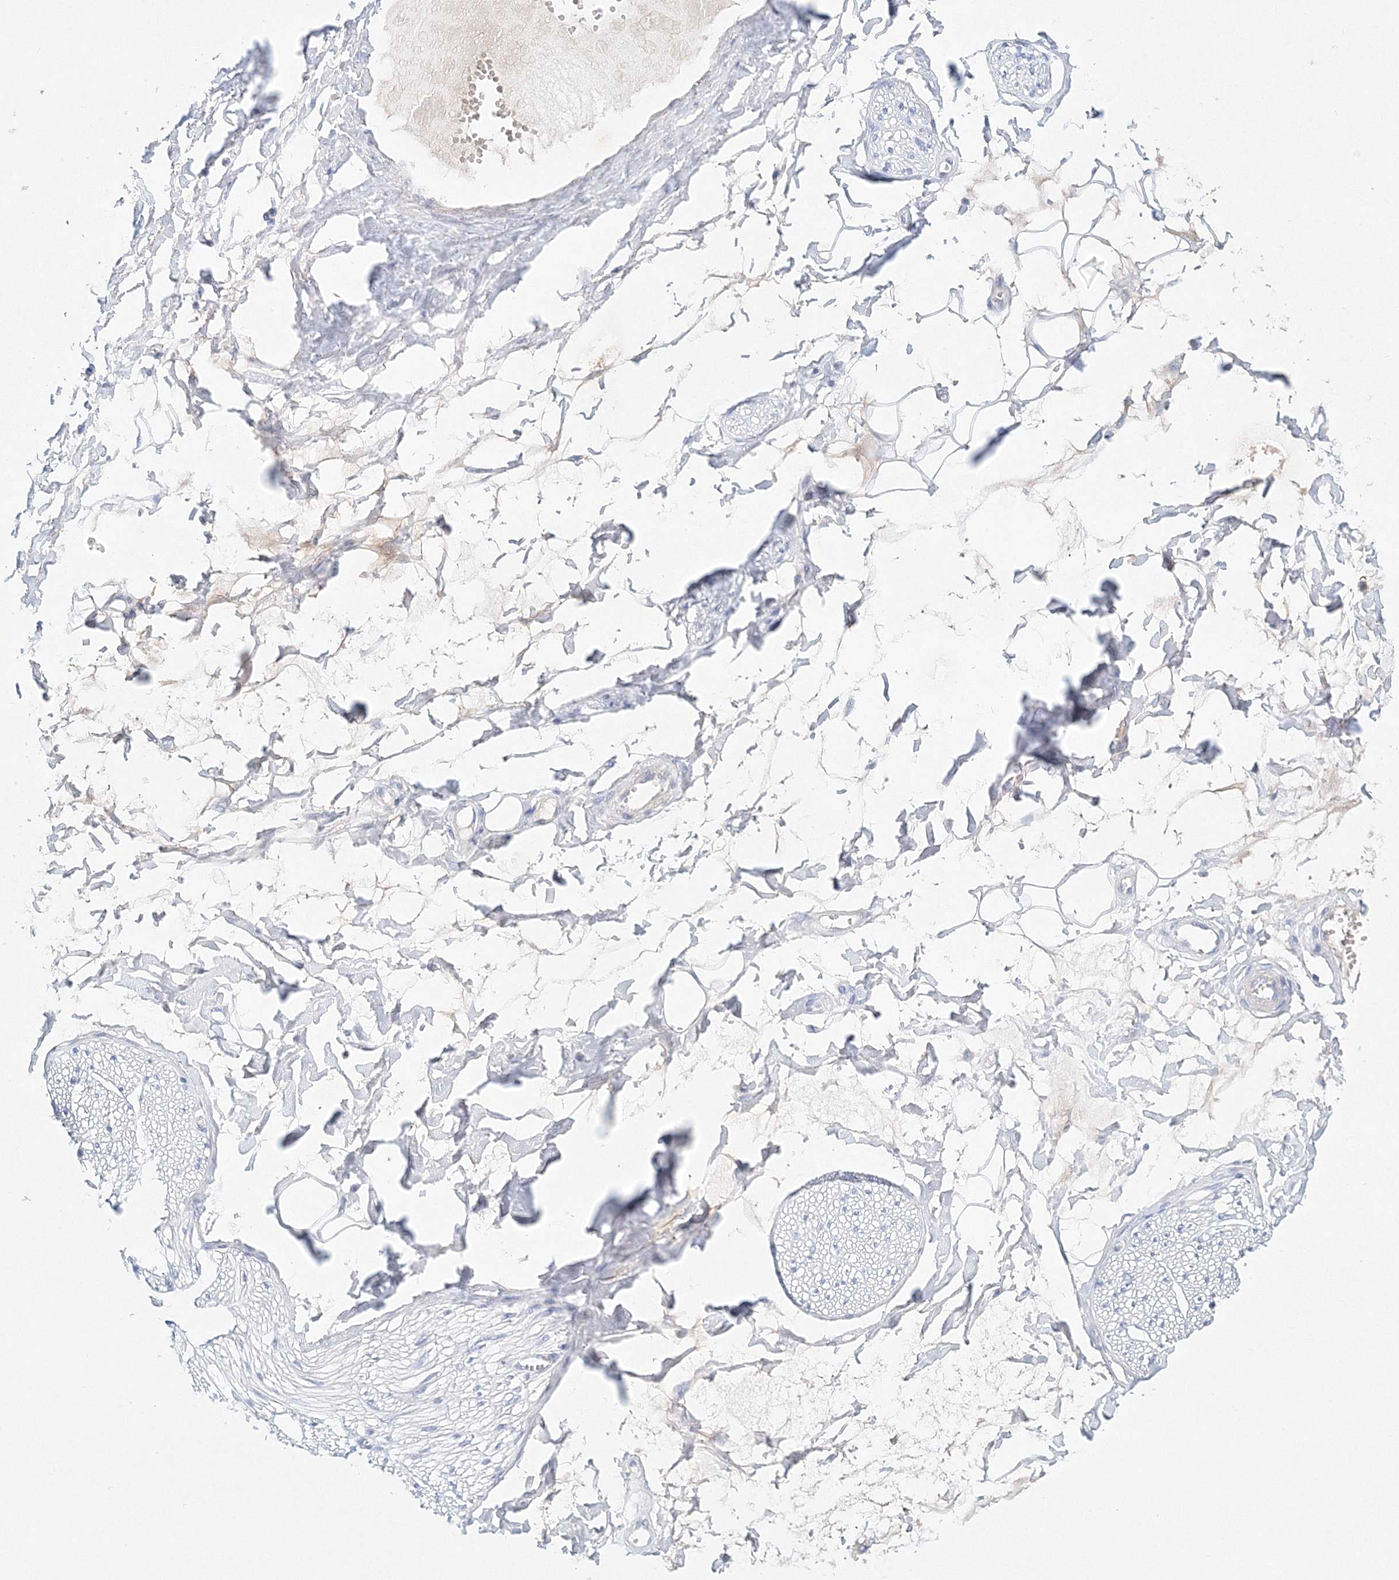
{"staining": {"intensity": "negative", "quantity": "none", "location": "none"}, "tissue": "adipose tissue", "cell_type": "Adipocytes", "image_type": "normal", "snomed": [{"axis": "morphology", "description": "Normal tissue, NOS"}, {"axis": "morphology", "description": "Inflammation, NOS"}, {"axis": "topography", "description": "Salivary gland"}, {"axis": "topography", "description": "Peripheral nerve tissue"}], "caption": "High power microscopy image of an immunohistochemistry (IHC) image of normal adipose tissue, revealing no significant expression in adipocytes. The staining was performed using DAB to visualize the protein expression in brown, while the nuclei were stained in blue with hematoxylin (Magnification: 20x).", "gene": "LRRIQ4", "patient": {"sex": "female", "age": 75}}